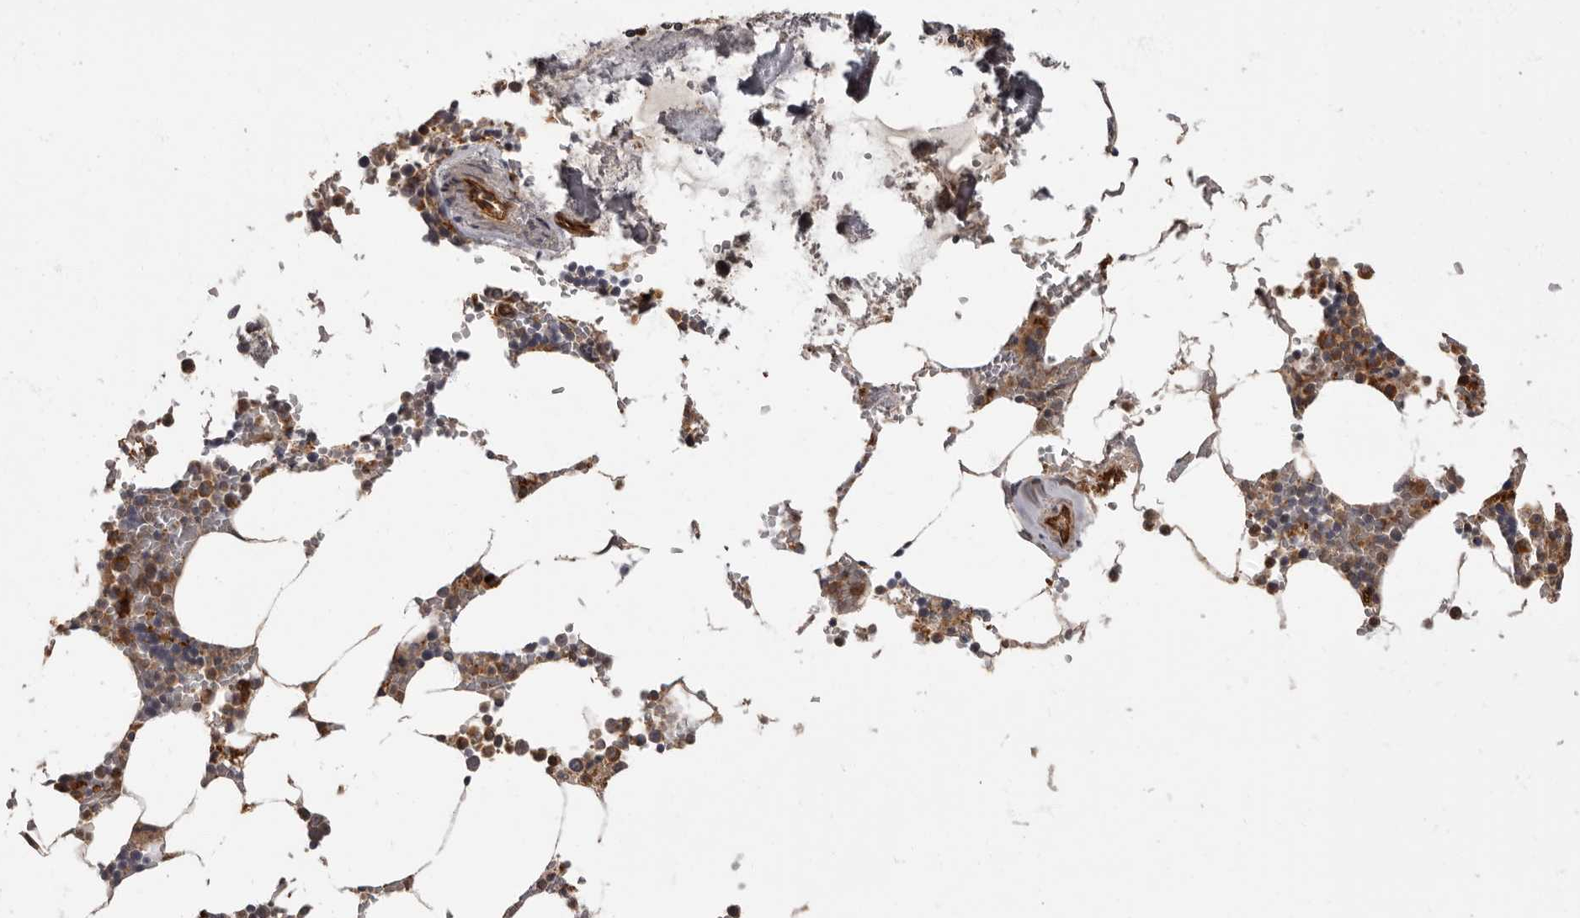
{"staining": {"intensity": "moderate", "quantity": "25%-75%", "location": "cytoplasmic/membranous"}, "tissue": "bone marrow", "cell_type": "Hematopoietic cells", "image_type": "normal", "snomed": [{"axis": "morphology", "description": "Normal tissue, NOS"}, {"axis": "topography", "description": "Bone marrow"}], "caption": "Immunohistochemical staining of normal human bone marrow displays medium levels of moderate cytoplasmic/membranous staining in about 25%-75% of hematopoietic cells. The protein is stained brown, and the nuclei are stained in blue (DAB (3,3'-diaminobenzidine) IHC with brightfield microscopy, high magnification).", "gene": "ADCY2", "patient": {"sex": "male", "age": 70}}